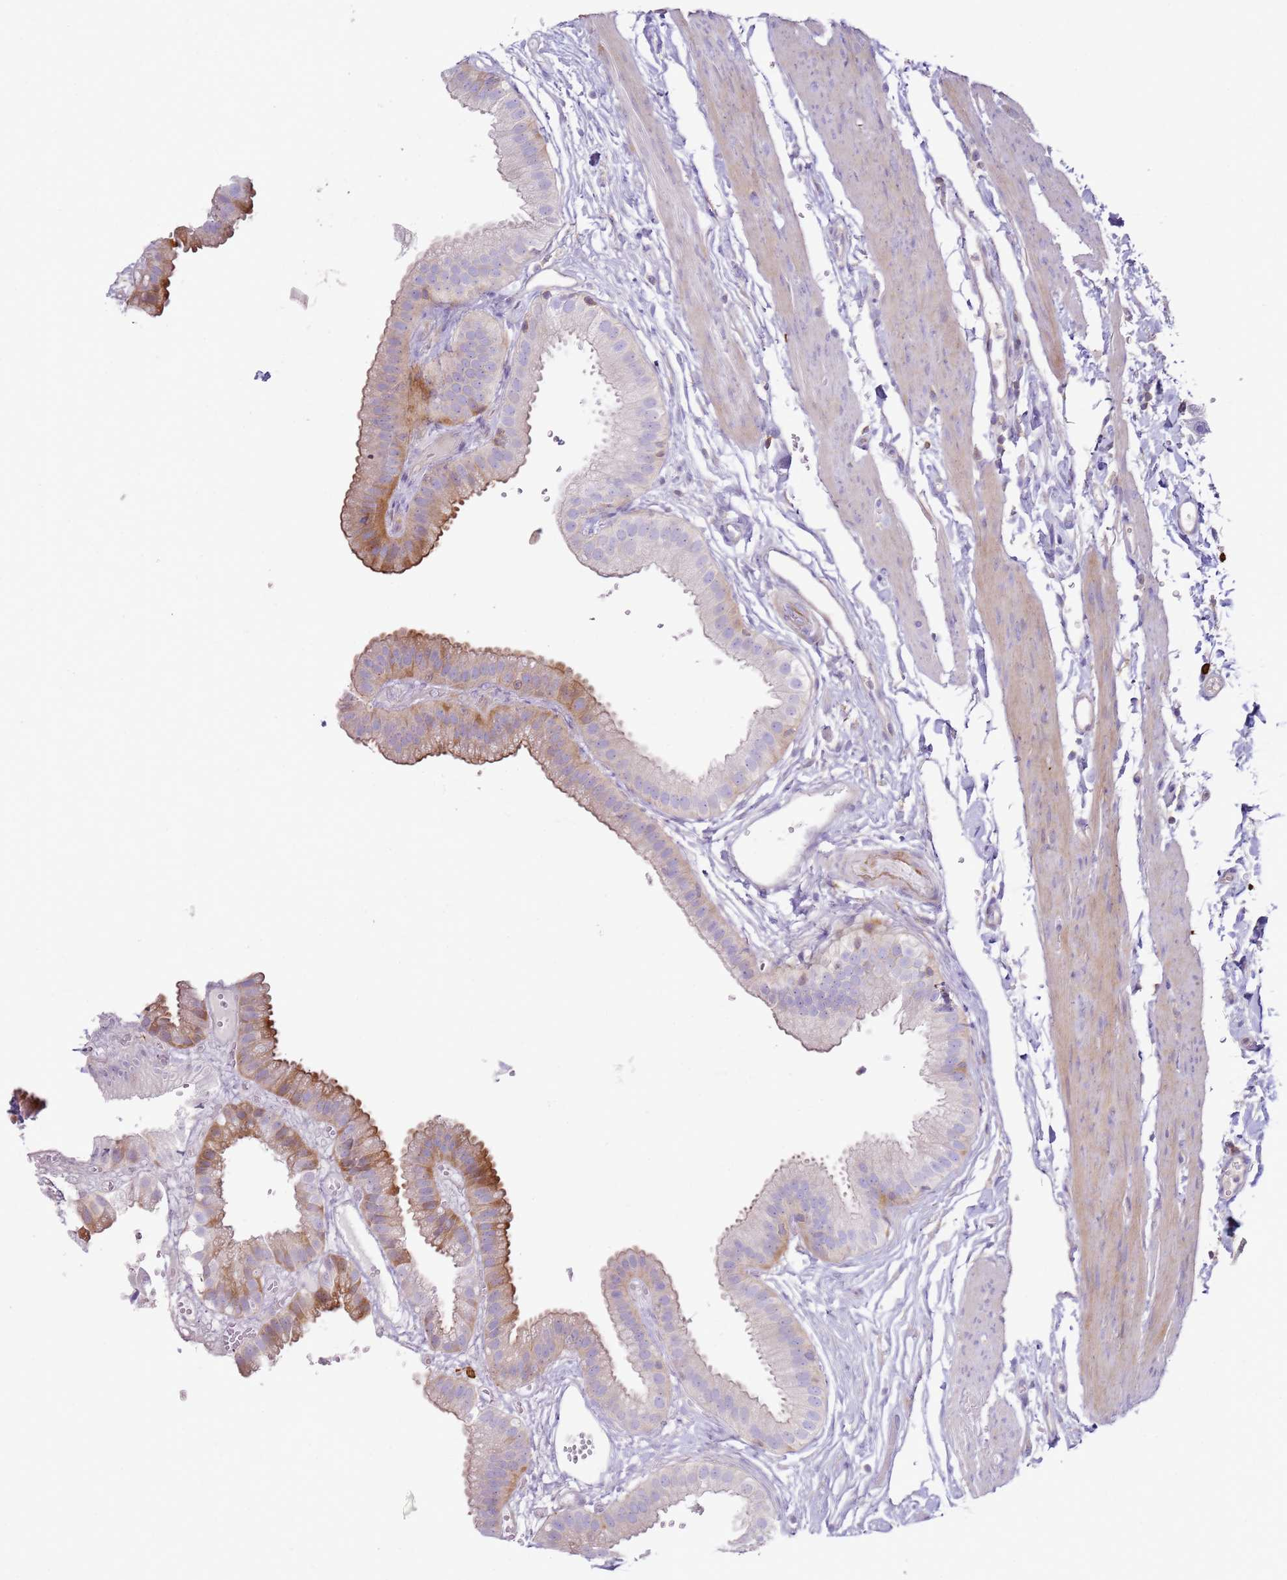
{"staining": {"intensity": "moderate", "quantity": "<25%", "location": "cytoplasmic/membranous"}, "tissue": "gallbladder", "cell_type": "Glandular cells", "image_type": "normal", "snomed": [{"axis": "morphology", "description": "Normal tissue, NOS"}, {"axis": "topography", "description": "Gallbladder"}], "caption": "A photomicrograph of human gallbladder stained for a protein displays moderate cytoplasmic/membranous brown staining in glandular cells.", "gene": "FPR1", "patient": {"sex": "female", "age": 61}}